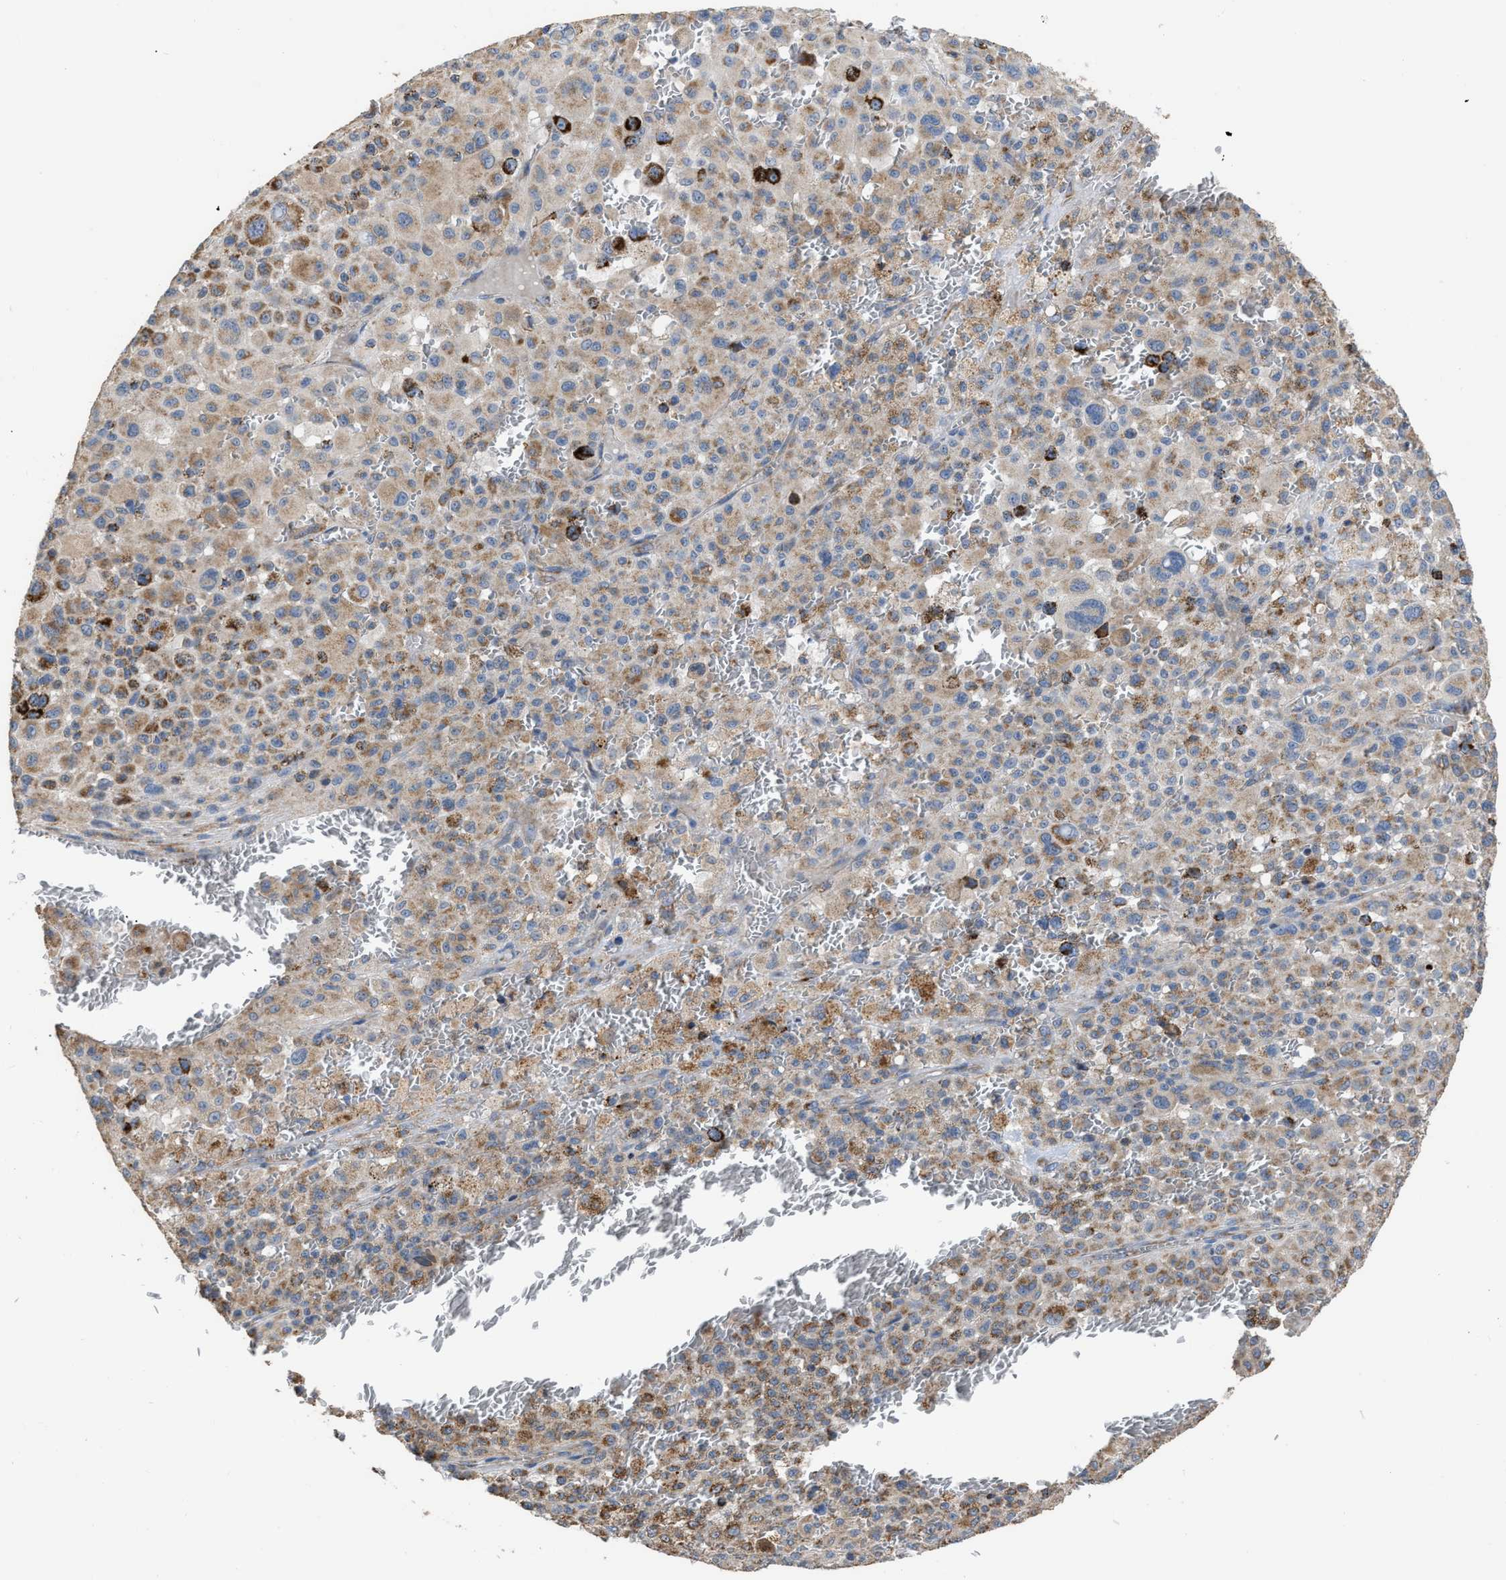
{"staining": {"intensity": "moderate", "quantity": ">75%", "location": "cytoplasmic/membranous"}, "tissue": "melanoma", "cell_type": "Tumor cells", "image_type": "cancer", "snomed": [{"axis": "morphology", "description": "Malignant melanoma, Metastatic site"}, {"axis": "topography", "description": "Skin"}], "caption": "This photomicrograph shows melanoma stained with IHC to label a protein in brown. The cytoplasmic/membranous of tumor cells show moderate positivity for the protein. Nuclei are counter-stained blue.", "gene": "AK2", "patient": {"sex": "female", "age": 74}}